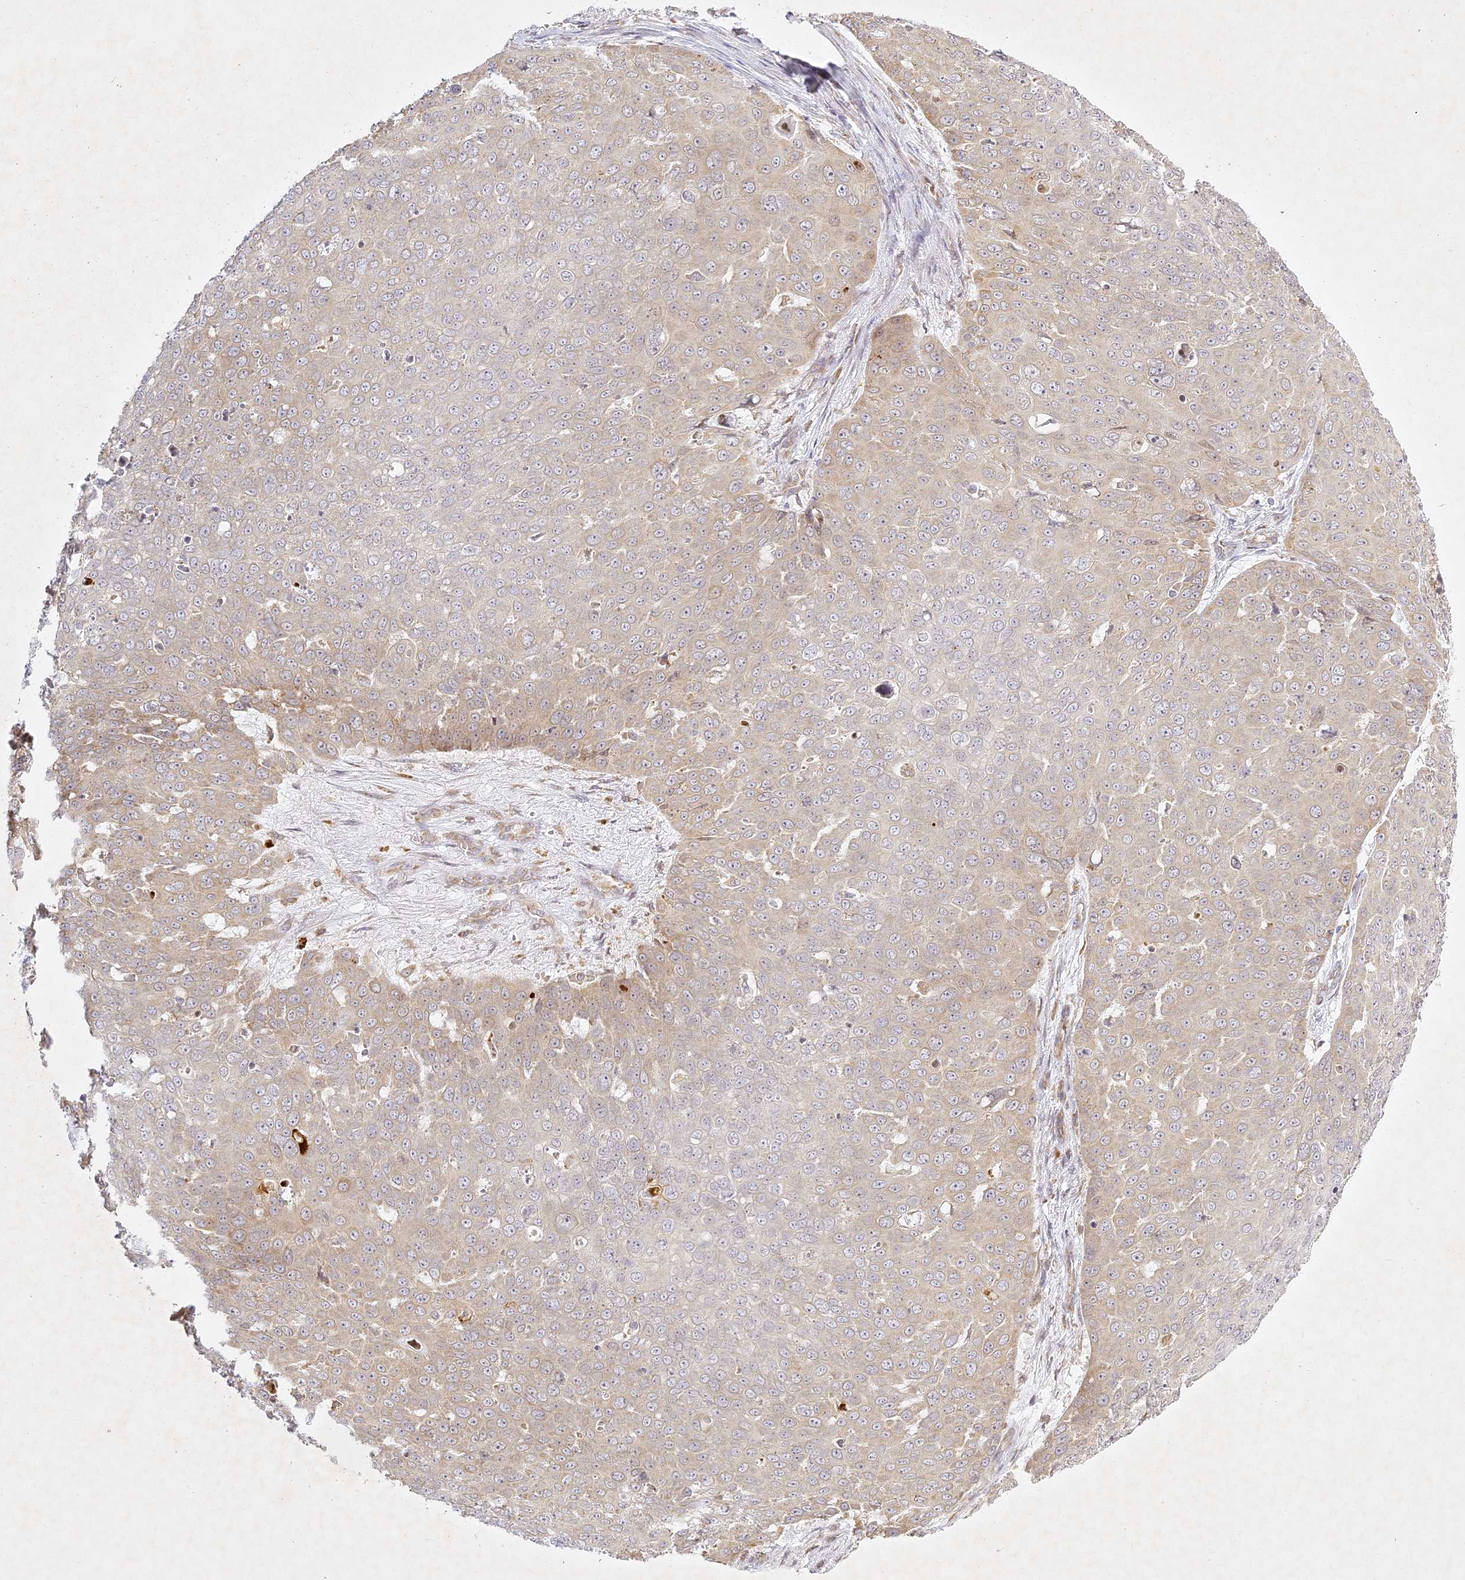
{"staining": {"intensity": "weak", "quantity": "<25%", "location": "cytoplasmic/membranous"}, "tissue": "skin cancer", "cell_type": "Tumor cells", "image_type": "cancer", "snomed": [{"axis": "morphology", "description": "Squamous cell carcinoma, NOS"}, {"axis": "topography", "description": "Skin"}], "caption": "High power microscopy histopathology image of an immunohistochemistry (IHC) image of skin cancer (squamous cell carcinoma), revealing no significant staining in tumor cells. (Brightfield microscopy of DAB immunohistochemistry at high magnification).", "gene": "SLC30A5", "patient": {"sex": "male", "age": 71}}